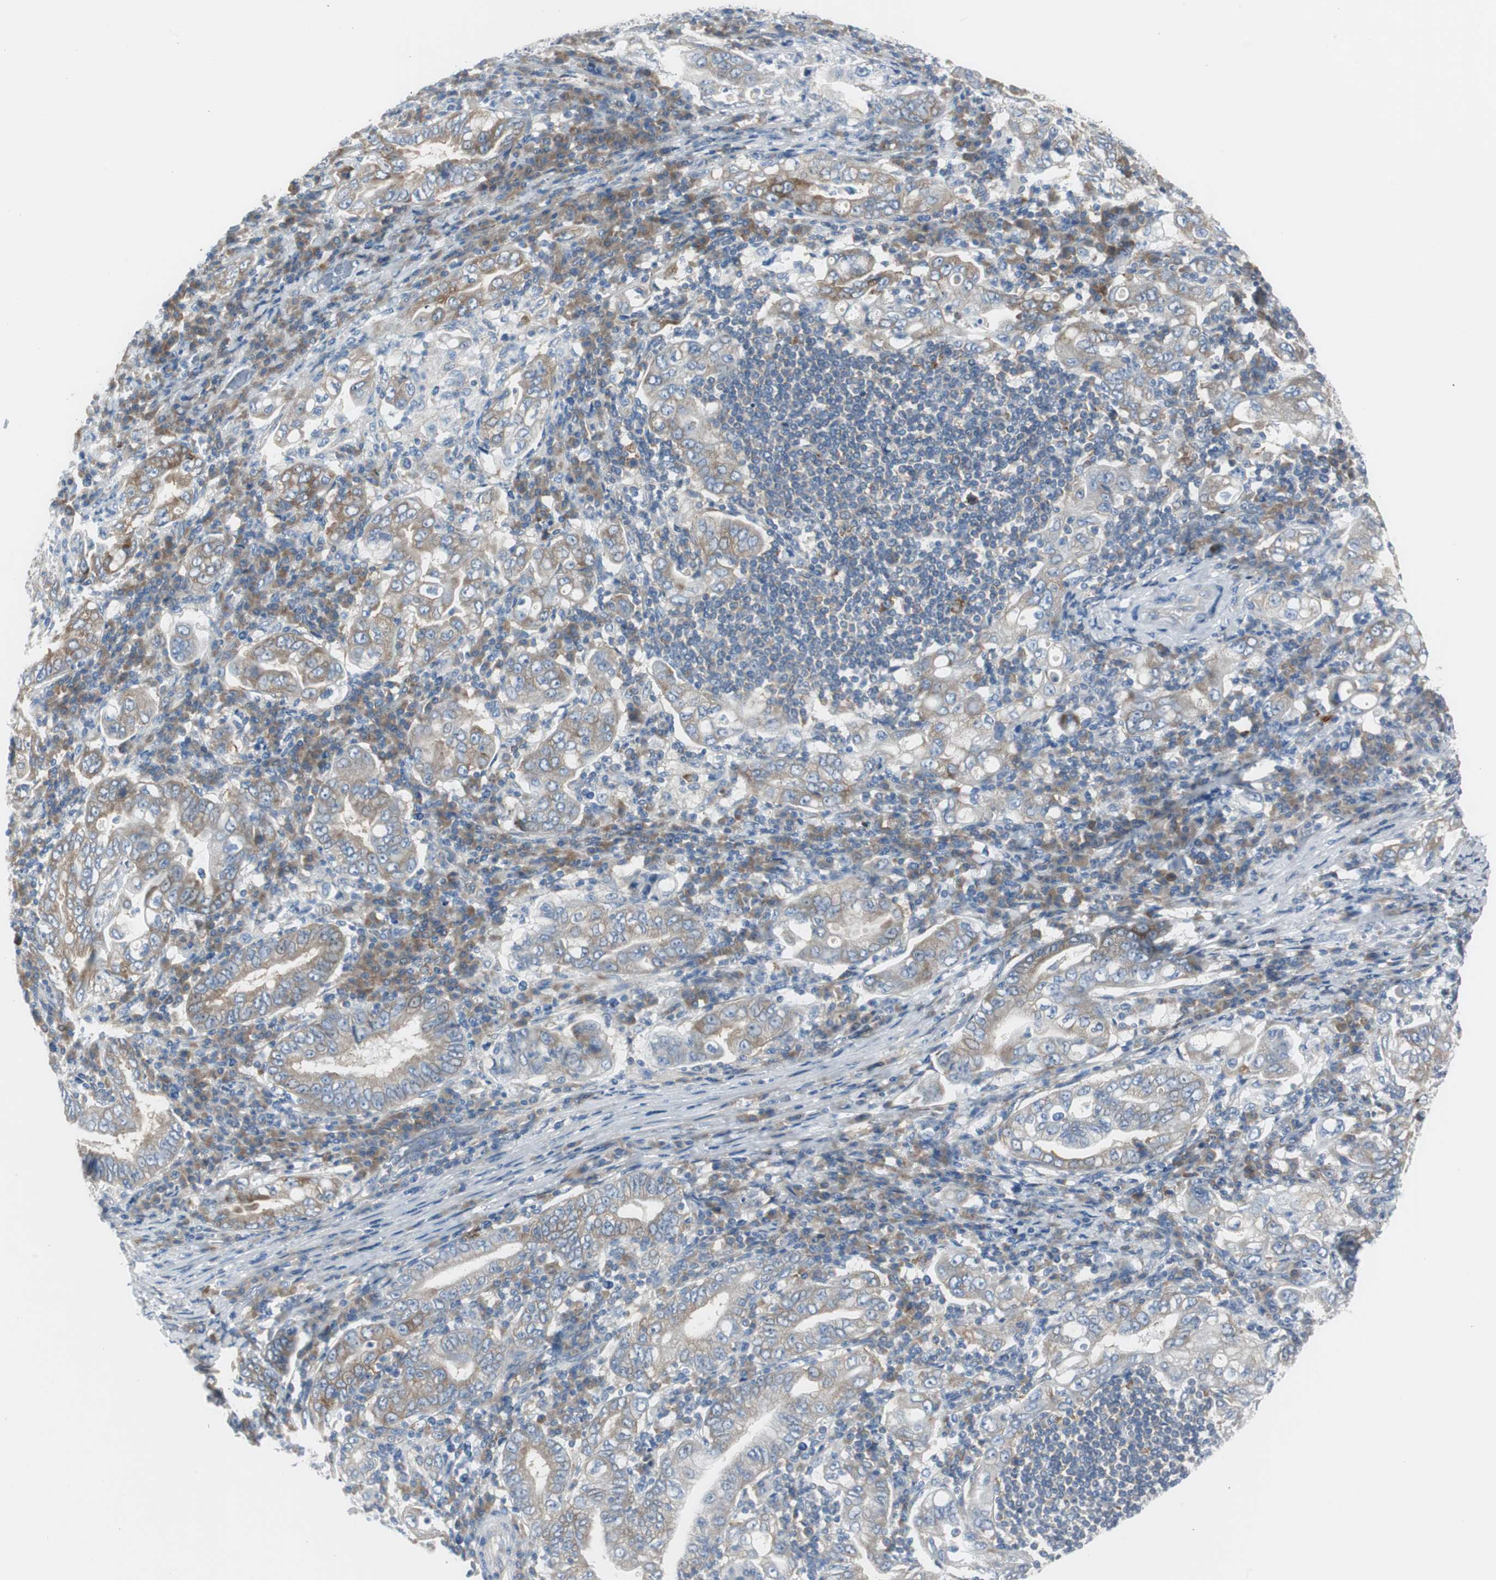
{"staining": {"intensity": "moderate", "quantity": "25%-75%", "location": "cytoplasmic/membranous"}, "tissue": "stomach cancer", "cell_type": "Tumor cells", "image_type": "cancer", "snomed": [{"axis": "morphology", "description": "Normal tissue, NOS"}, {"axis": "morphology", "description": "Adenocarcinoma, NOS"}, {"axis": "topography", "description": "Esophagus"}, {"axis": "topography", "description": "Stomach, upper"}, {"axis": "topography", "description": "Peripheral nerve tissue"}], "caption": "Immunohistochemical staining of stomach cancer (adenocarcinoma) exhibits medium levels of moderate cytoplasmic/membranous staining in approximately 25%-75% of tumor cells.", "gene": "RPS12", "patient": {"sex": "male", "age": 62}}